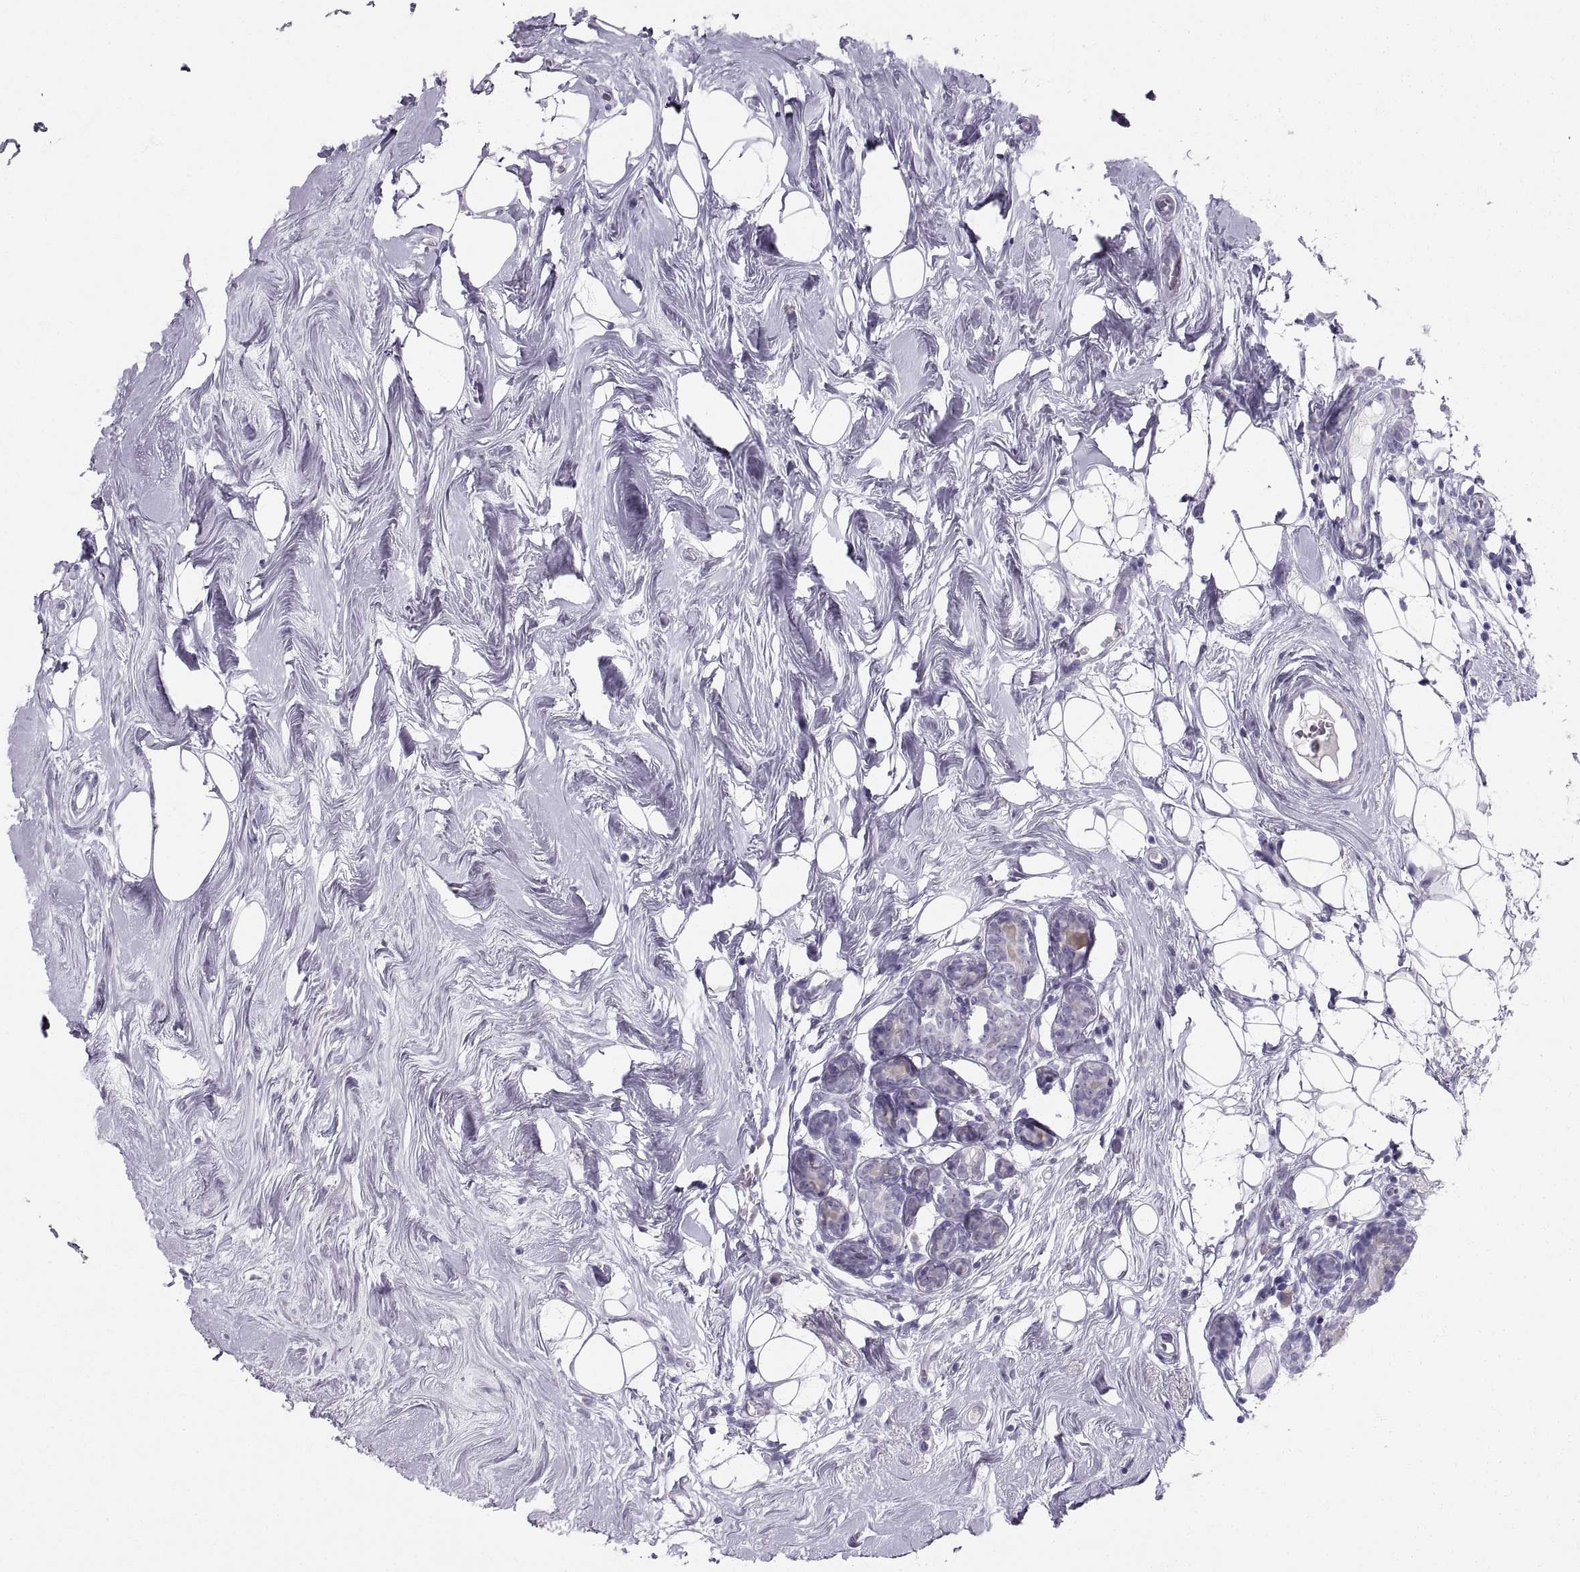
{"staining": {"intensity": "negative", "quantity": "none", "location": "none"}, "tissue": "breast cancer", "cell_type": "Tumor cells", "image_type": "cancer", "snomed": [{"axis": "morphology", "description": "Lobular carcinoma"}, {"axis": "topography", "description": "Breast"}], "caption": "DAB (3,3'-diaminobenzidine) immunohistochemical staining of breast cancer (lobular carcinoma) exhibits no significant expression in tumor cells.", "gene": "SLC22A6", "patient": {"sex": "female", "age": 49}}